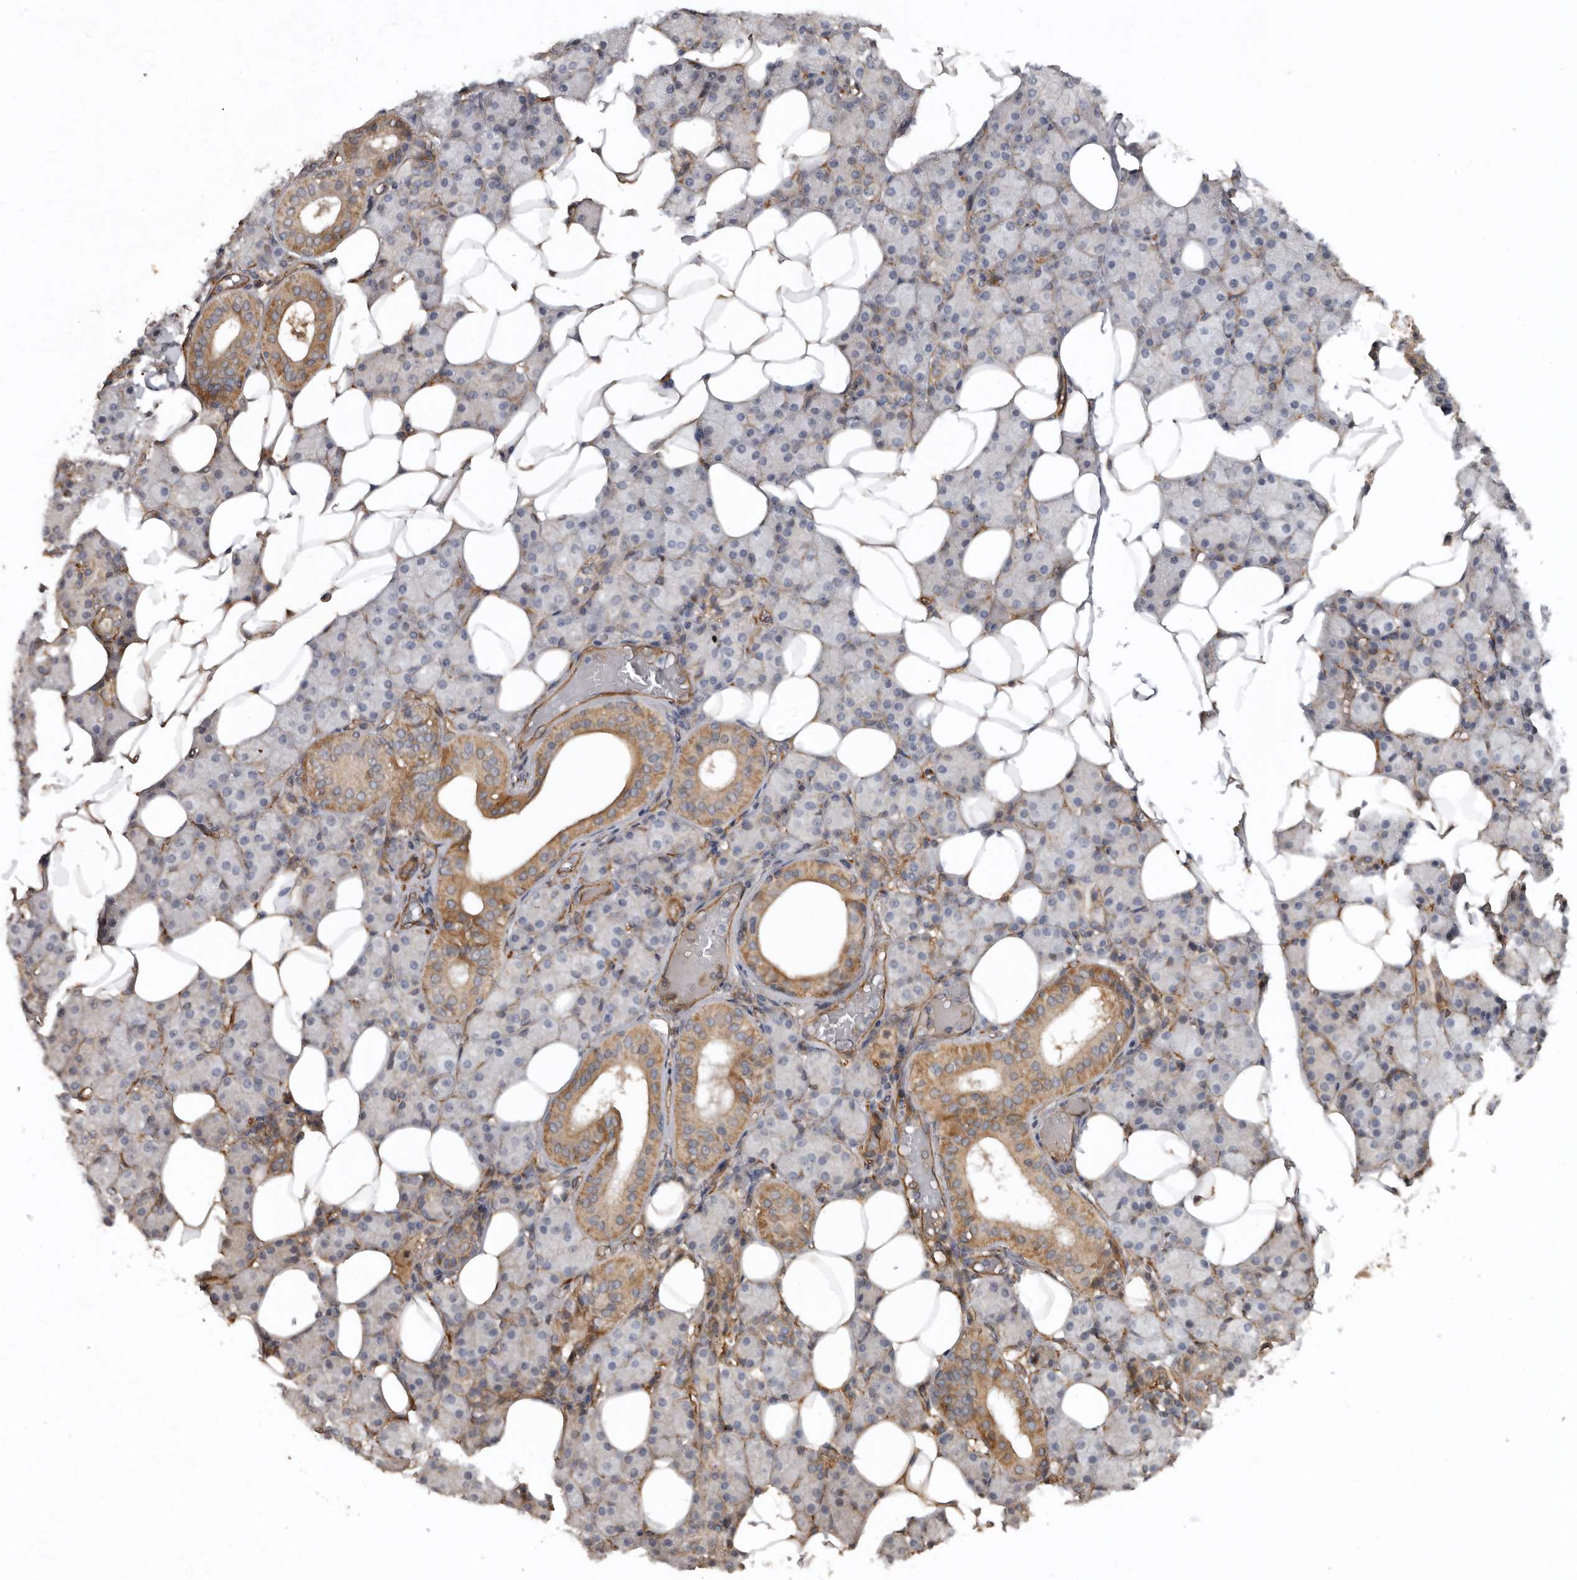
{"staining": {"intensity": "moderate", "quantity": "<25%", "location": "cytoplasmic/membranous"}, "tissue": "salivary gland", "cell_type": "Glandular cells", "image_type": "normal", "snomed": [{"axis": "morphology", "description": "Normal tissue, NOS"}, {"axis": "topography", "description": "Salivary gland"}], "caption": "Brown immunohistochemical staining in normal human salivary gland reveals moderate cytoplasmic/membranous staining in about <25% of glandular cells. The protein of interest is stained brown, and the nuclei are stained in blue (DAB IHC with brightfield microscopy, high magnification).", "gene": "EXOC3L1", "patient": {"sex": "female", "age": 33}}